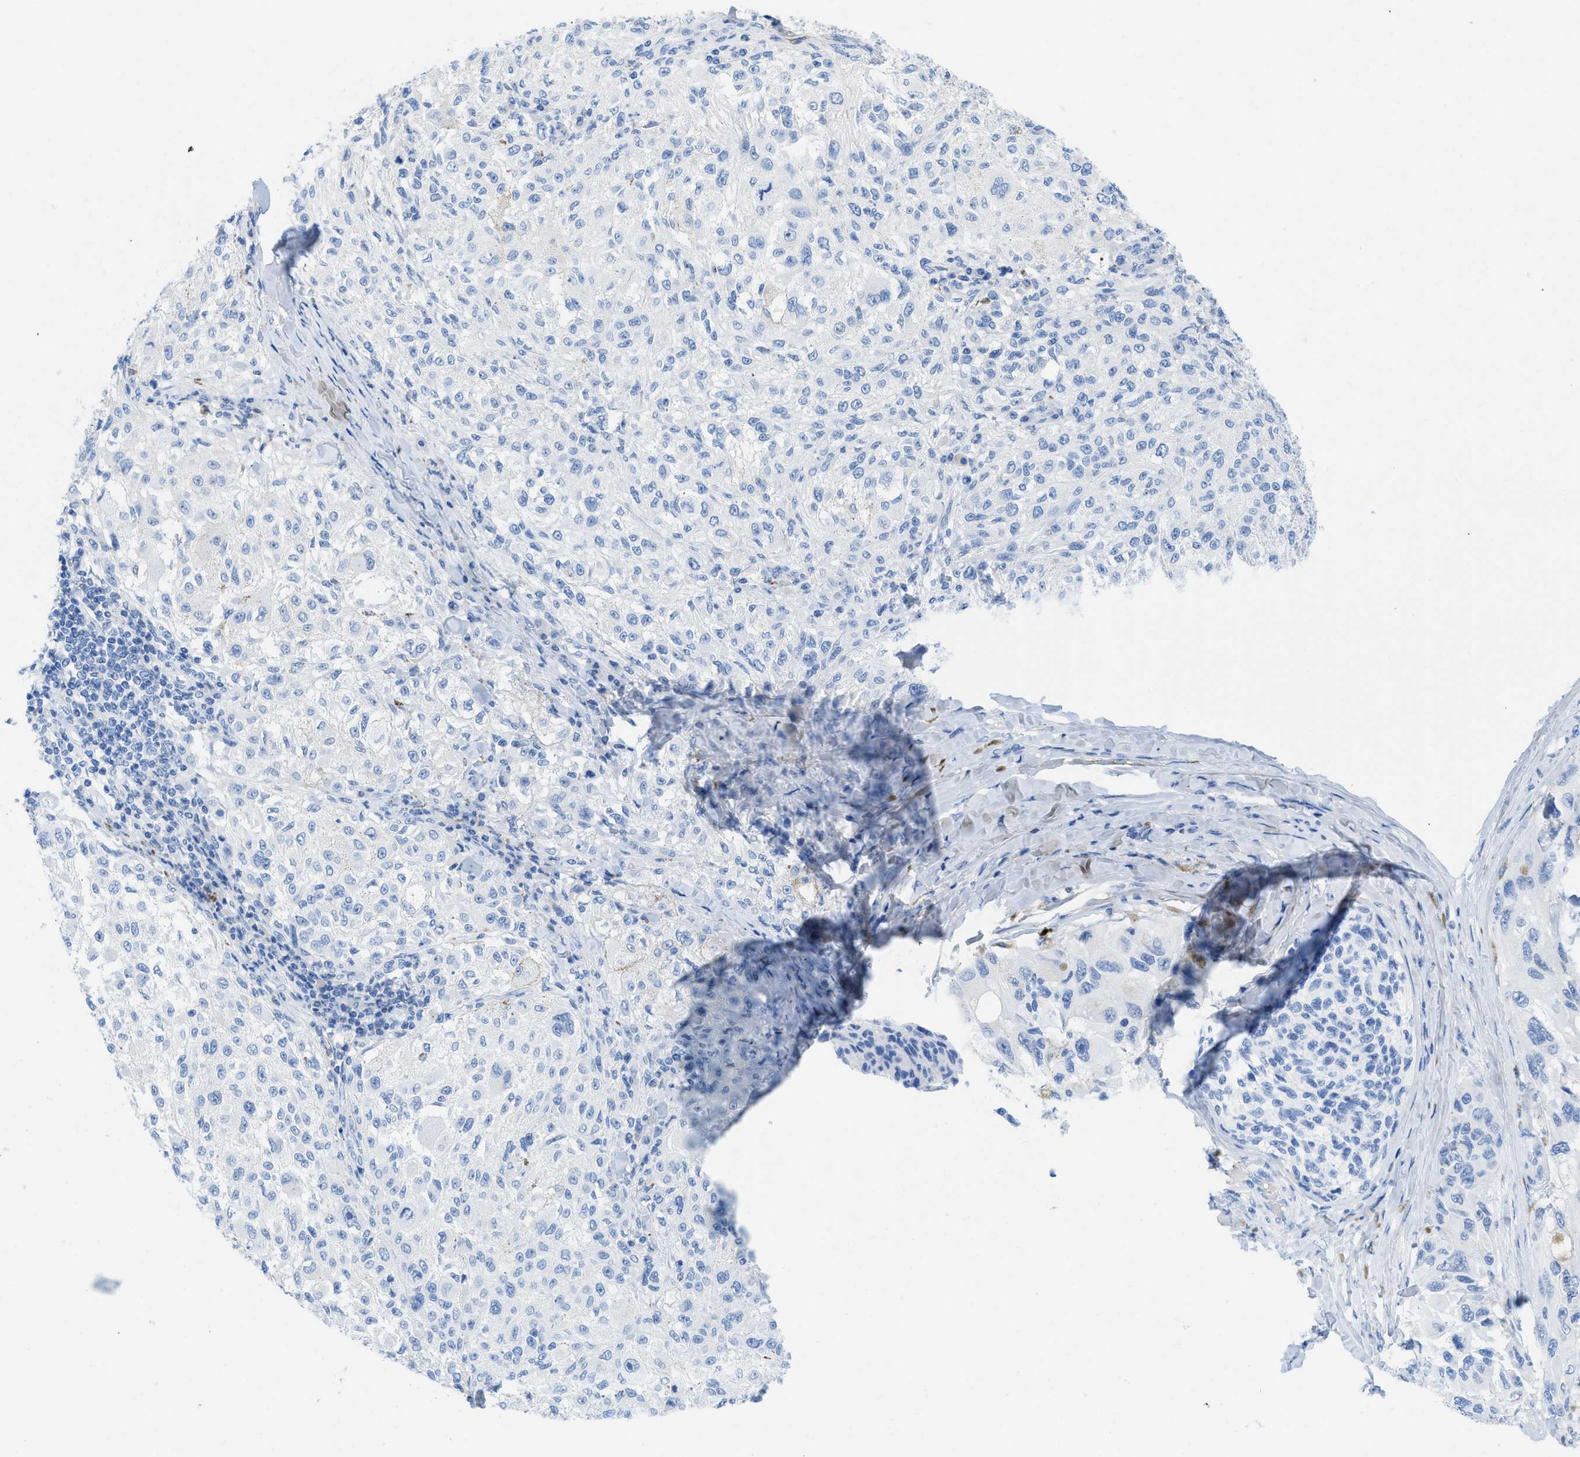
{"staining": {"intensity": "negative", "quantity": "none", "location": "none"}, "tissue": "melanoma", "cell_type": "Tumor cells", "image_type": "cancer", "snomed": [{"axis": "morphology", "description": "Necrosis, NOS"}, {"axis": "morphology", "description": "Malignant melanoma, NOS"}, {"axis": "topography", "description": "Skin"}], "caption": "Immunohistochemistry (IHC) of human malignant melanoma reveals no positivity in tumor cells.", "gene": "COL3A1", "patient": {"sex": "female", "age": 87}}